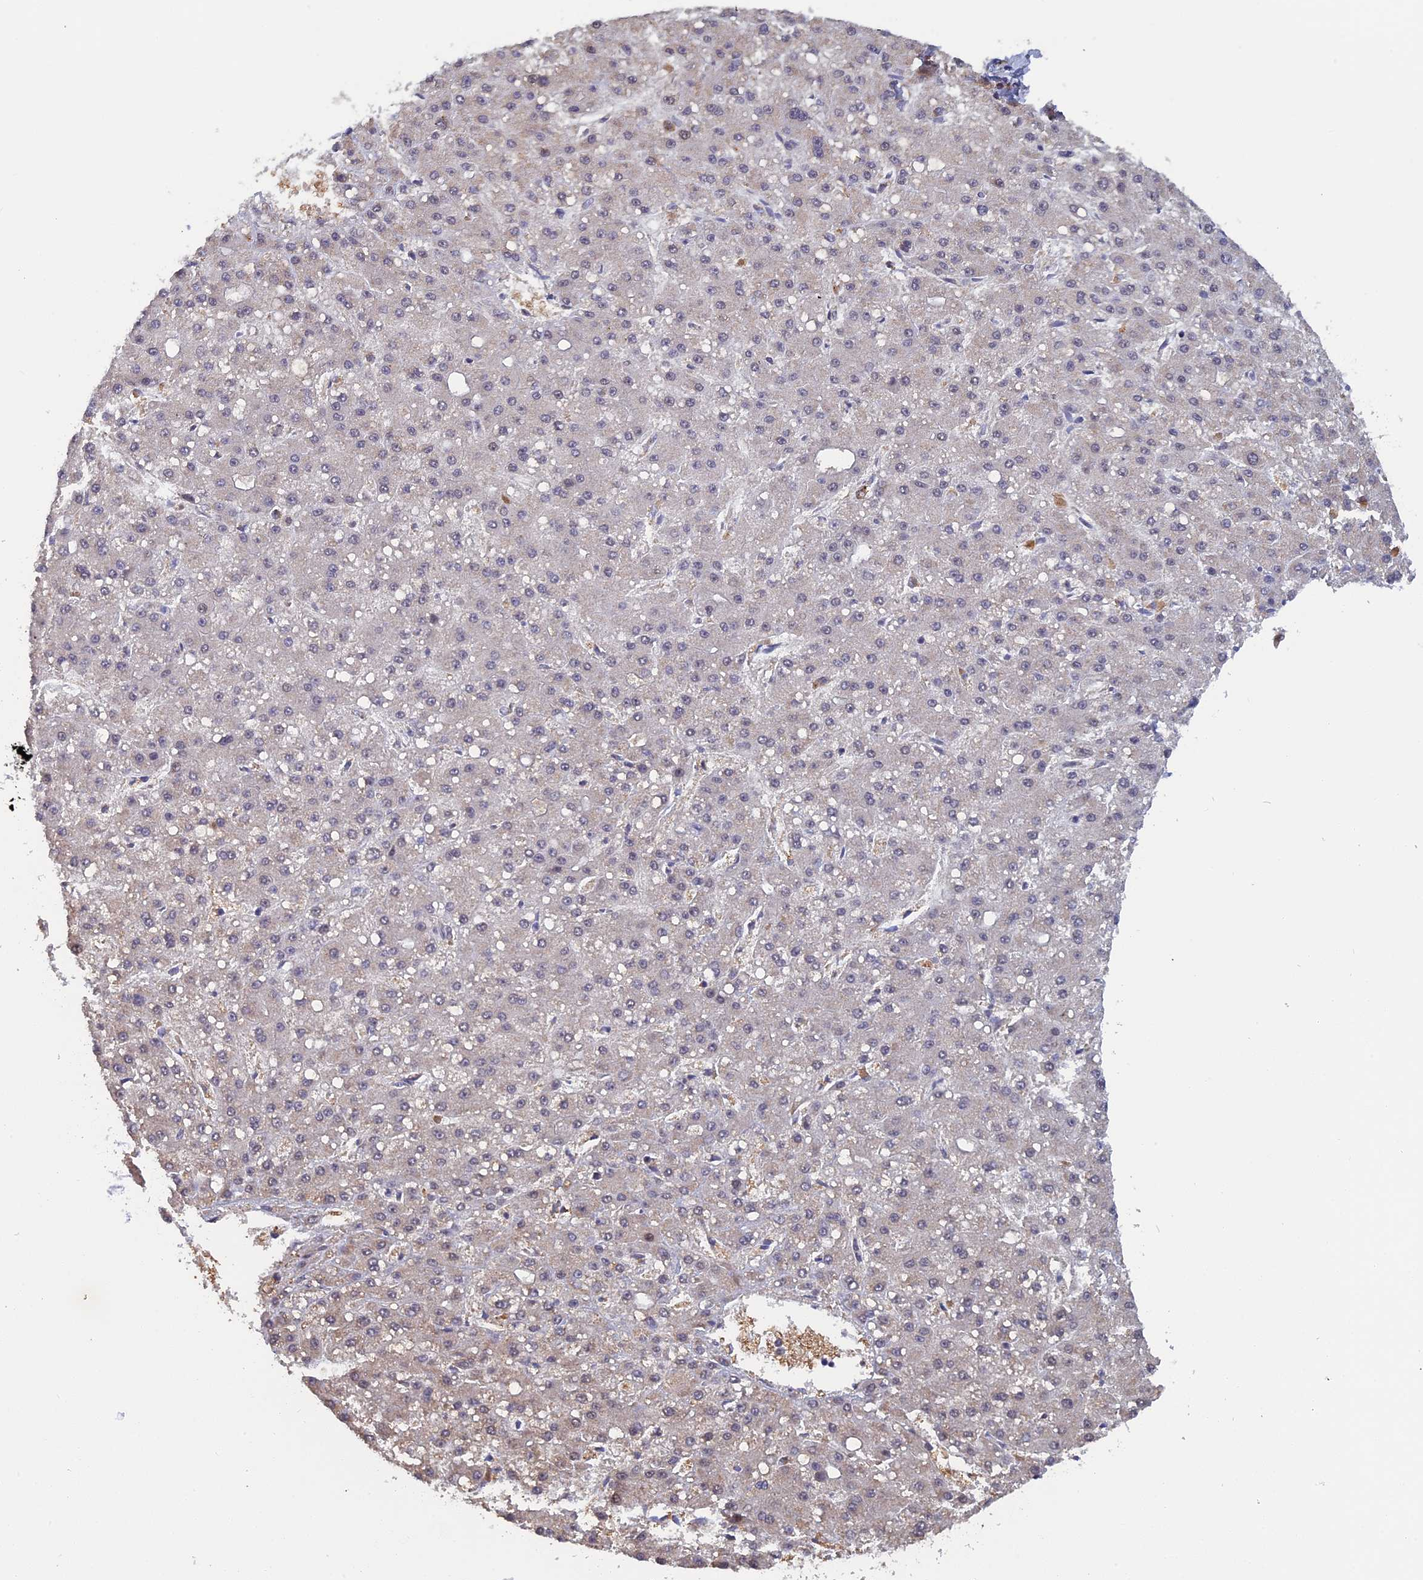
{"staining": {"intensity": "negative", "quantity": "none", "location": "none"}, "tissue": "liver cancer", "cell_type": "Tumor cells", "image_type": "cancer", "snomed": [{"axis": "morphology", "description": "Carcinoma, Hepatocellular, NOS"}, {"axis": "topography", "description": "Liver"}], "caption": "This is a histopathology image of immunohistochemistry staining of liver cancer, which shows no expression in tumor cells.", "gene": "FAM98C", "patient": {"sex": "male", "age": 67}}